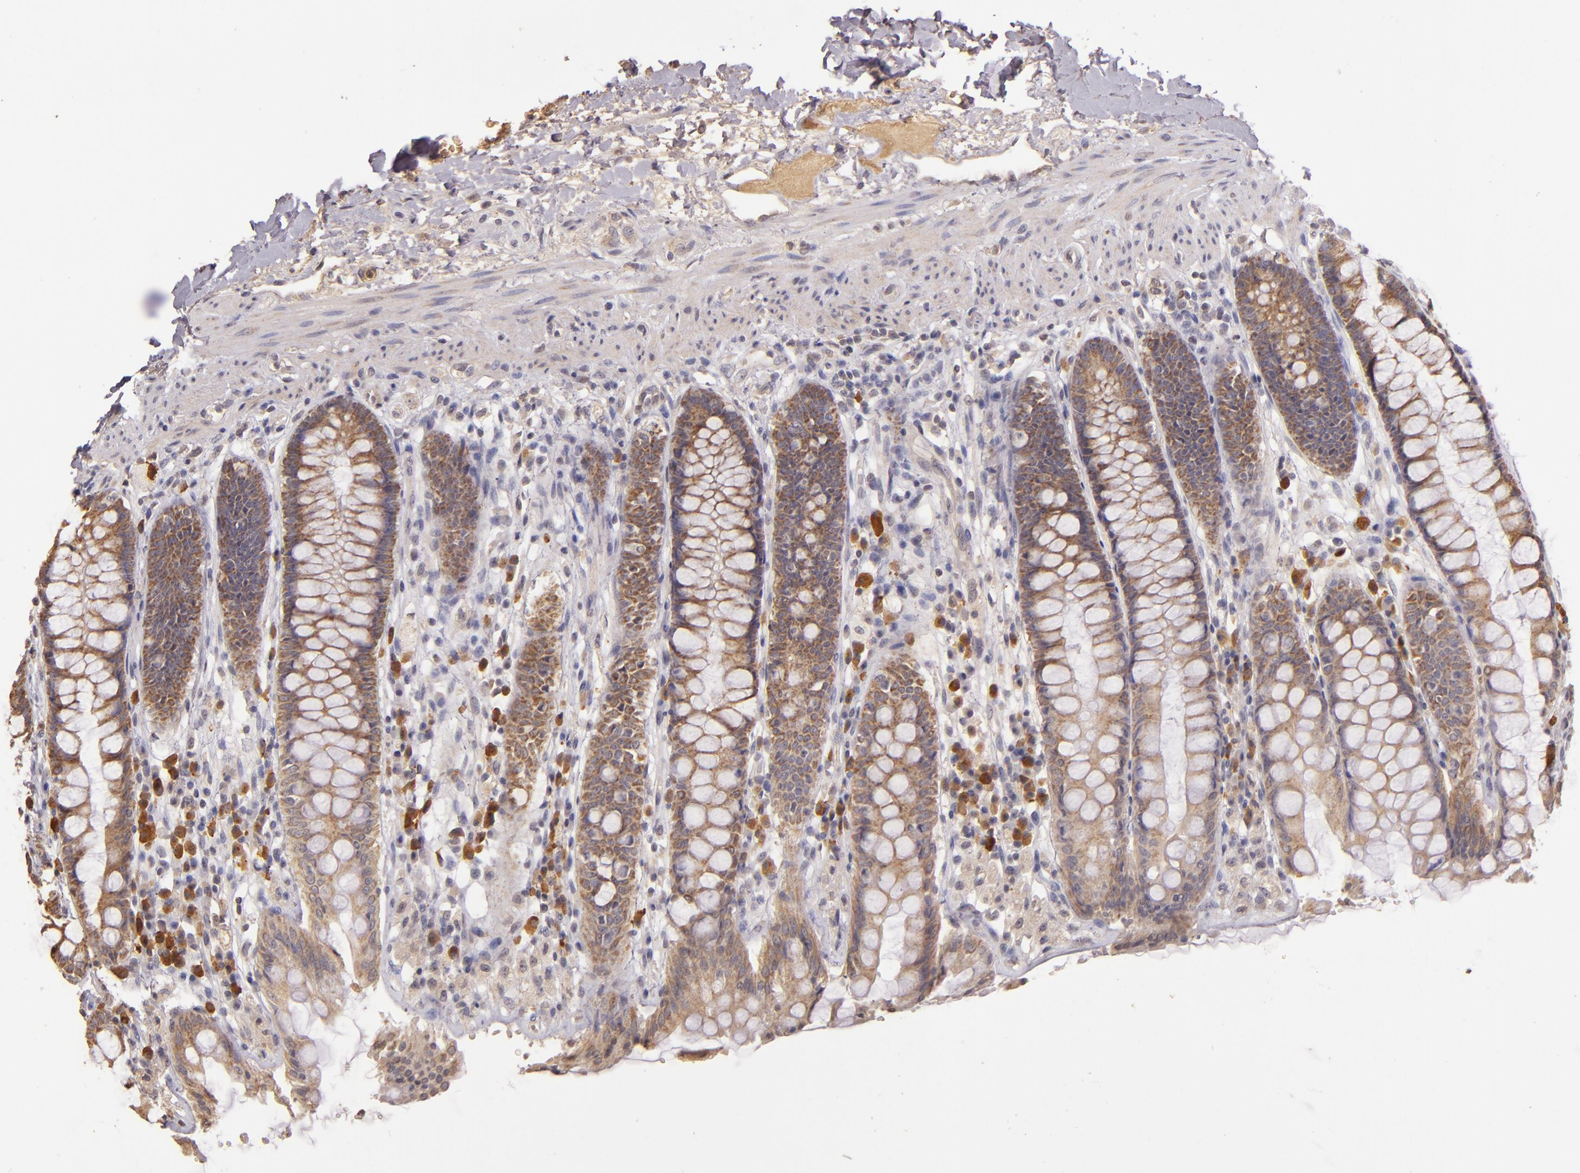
{"staining": {"intensity": "weak", "quantity": ">75%", "location": "cytoplasmic/membranous"}, "tissue": "rectum", "cell_type": "Glandular cells", "image_type": "normal", "snomed": [{"axis": "morphology", "description": "Normal tissue, NOS"}, {"axis": "topography", "description": "Rectum"}], "caption": "Glandular cells exhibit low levels of weak cytoplasmic/membranous expression in approximately >75% of cells in normal human rectum. Immunohistochemistry stains the protein in brown and the nuclei are stained blue.", "gene": "ABL1", "patient": {"sex": "female", "age": 46}}